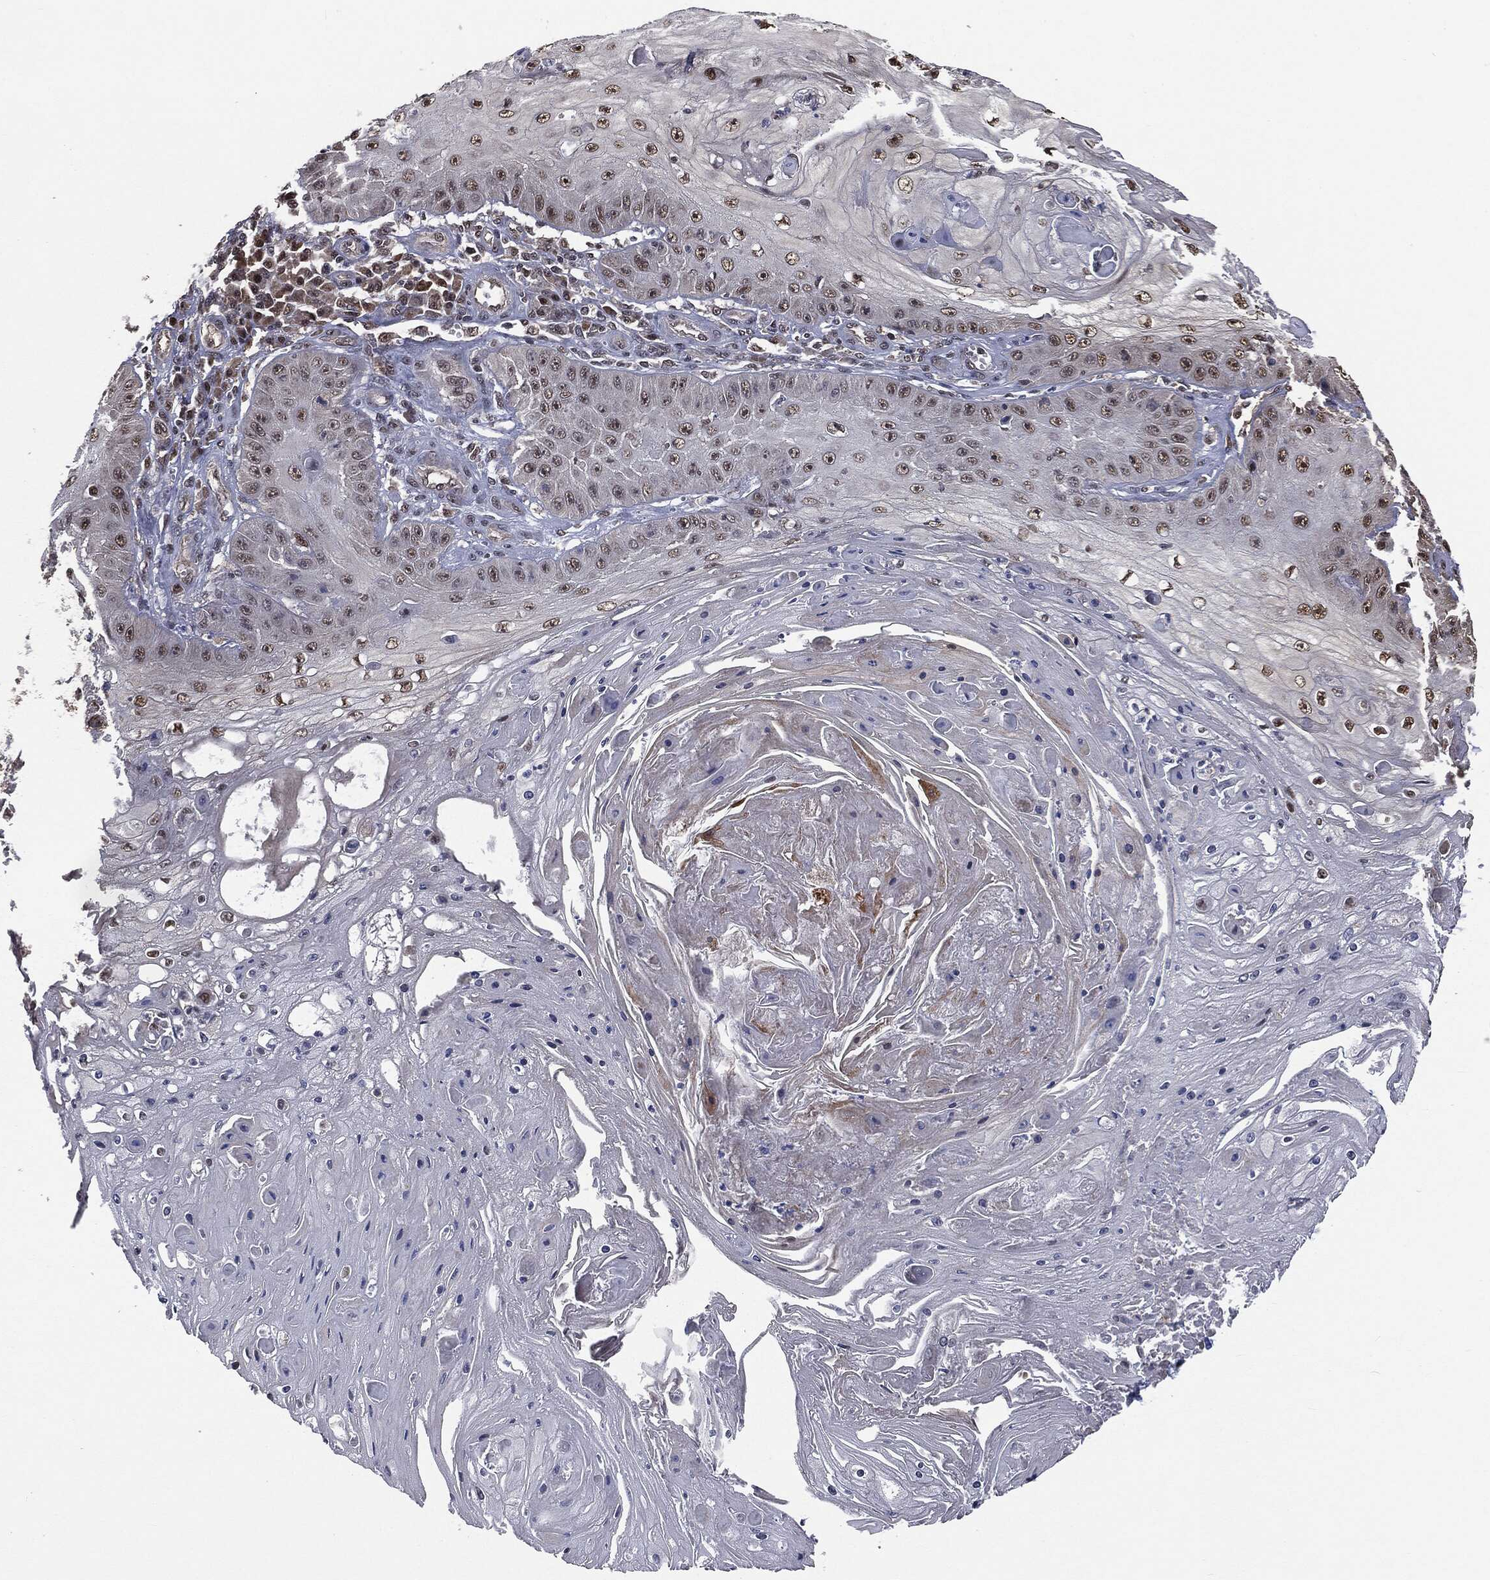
{"staining": {"intensity": "moderate", "quantity": "<25%", "location": "nuclear"}, "tissue": "skin cancer", "cell_type": "Tumor cells", "image_type": "cancer", "snomed": [{"axis": "morphology", "description": "Squamous cell carcinoma, NOS"}, {"axis": "topography", "description": "Skin"}], "caption": "Human skin cancer (squamous cell carcinoma) stained for a protein (brown) shows moderate nuclear positive positivity in about <25% of tumor cells.", "gene": "SHLD2", "patient": {"sex": "male", "age": 70}}